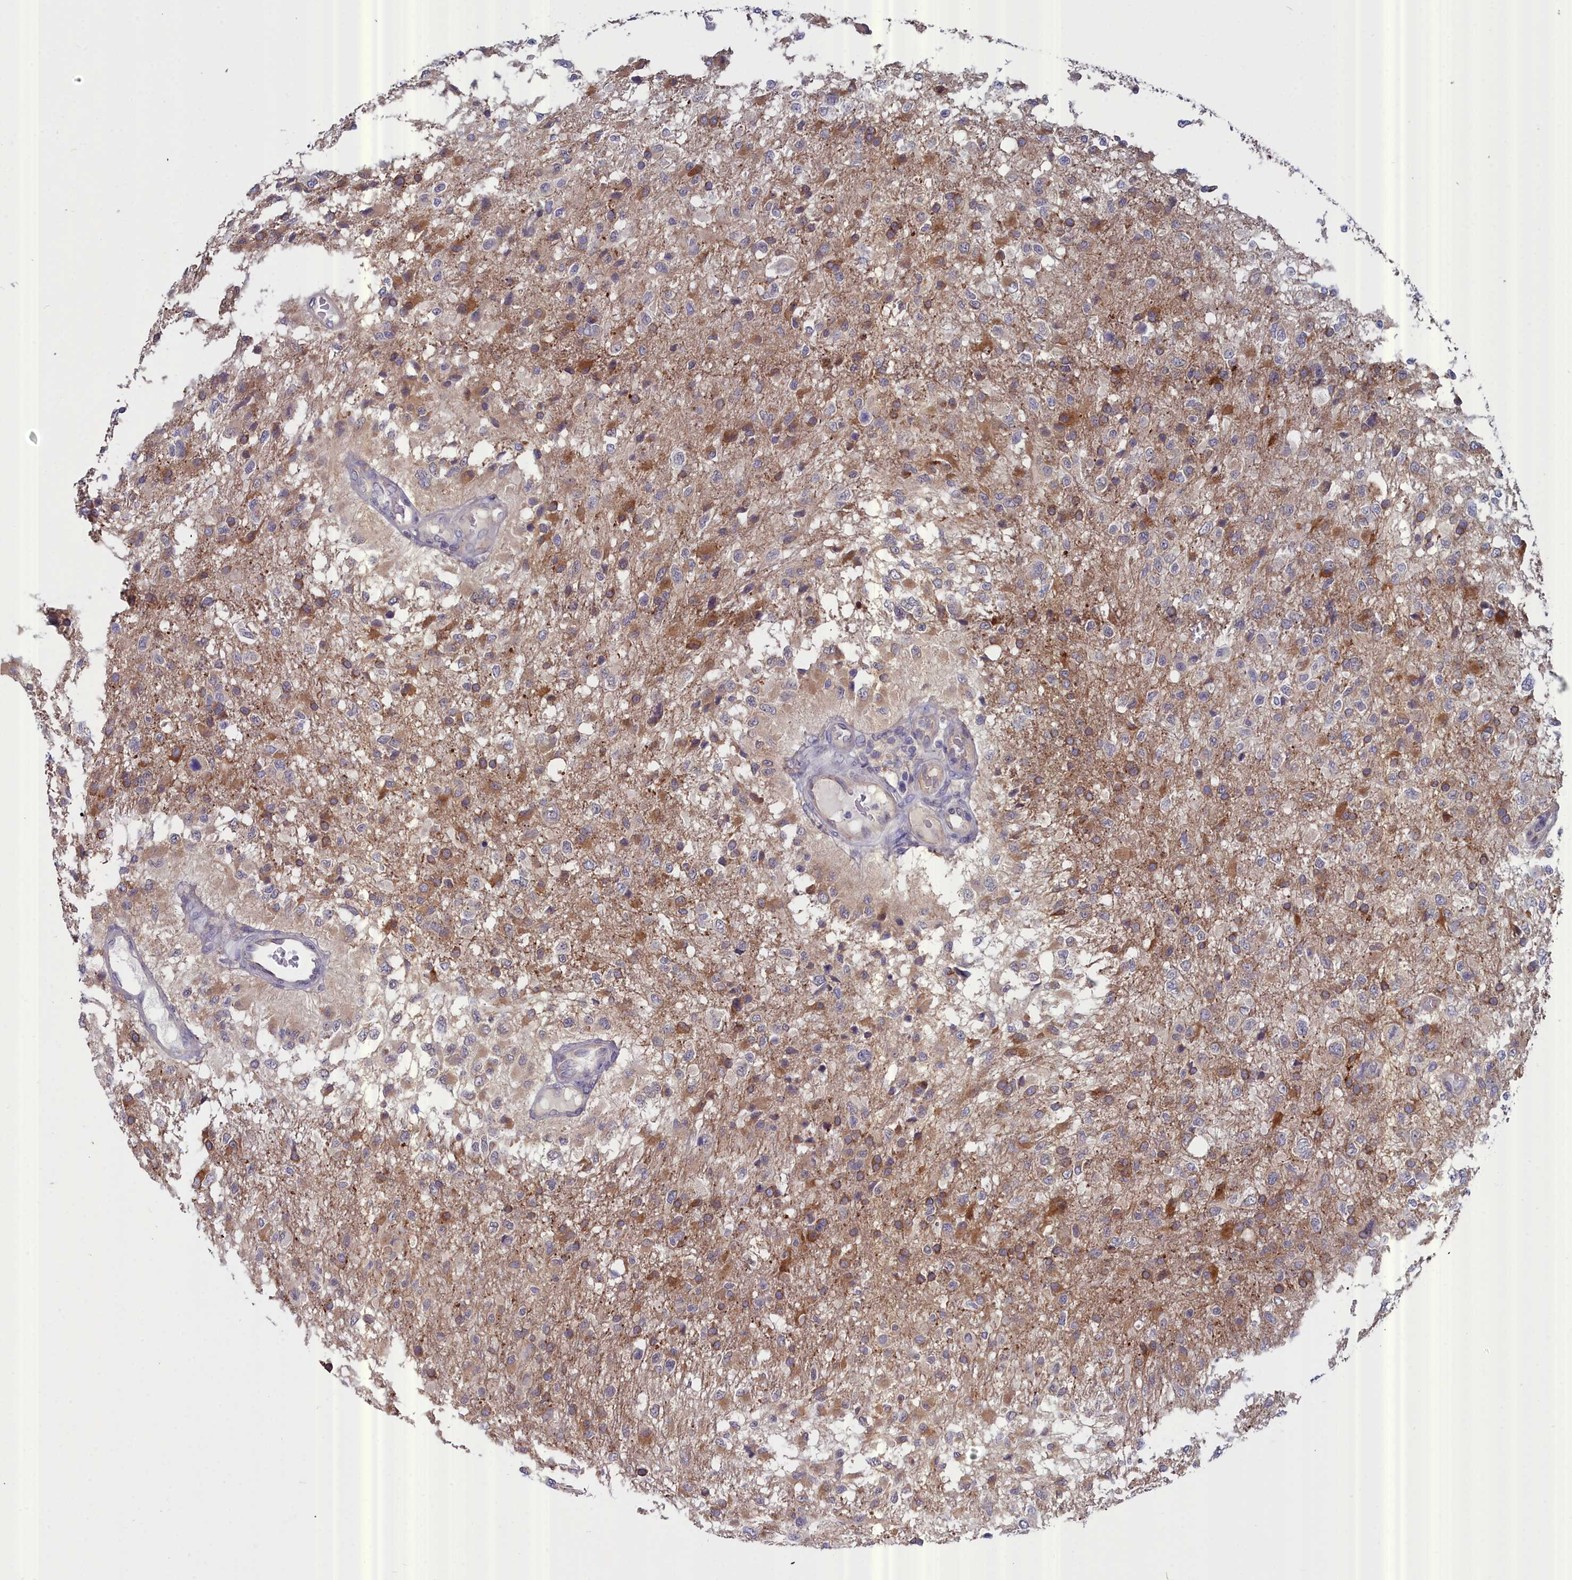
{"staining": {"intensity": "moderate", "quantity": "<25%", "location": "cytoplasmic/membranous"}, "tissue": "glioma", "cell_type": "Tumor cells", "image_type": "cancer", "snomed": [{"axis": "morphology", "description": "Glioma, malignant, High grade"}, {"axis": "topography", "description": "Brain"}], "caption": "Tumor cells exhibit low levels of moderate cytoplasmic/membranous expression in approximately <25% of cells in malignant glioma (high-grade). The staining was performed using DAB, with brown indicating positive protein expression. Nuclei are stained blue with hematoxylin.", "gene": "RDX", "patient": {"sex": "female", "age": 74}}